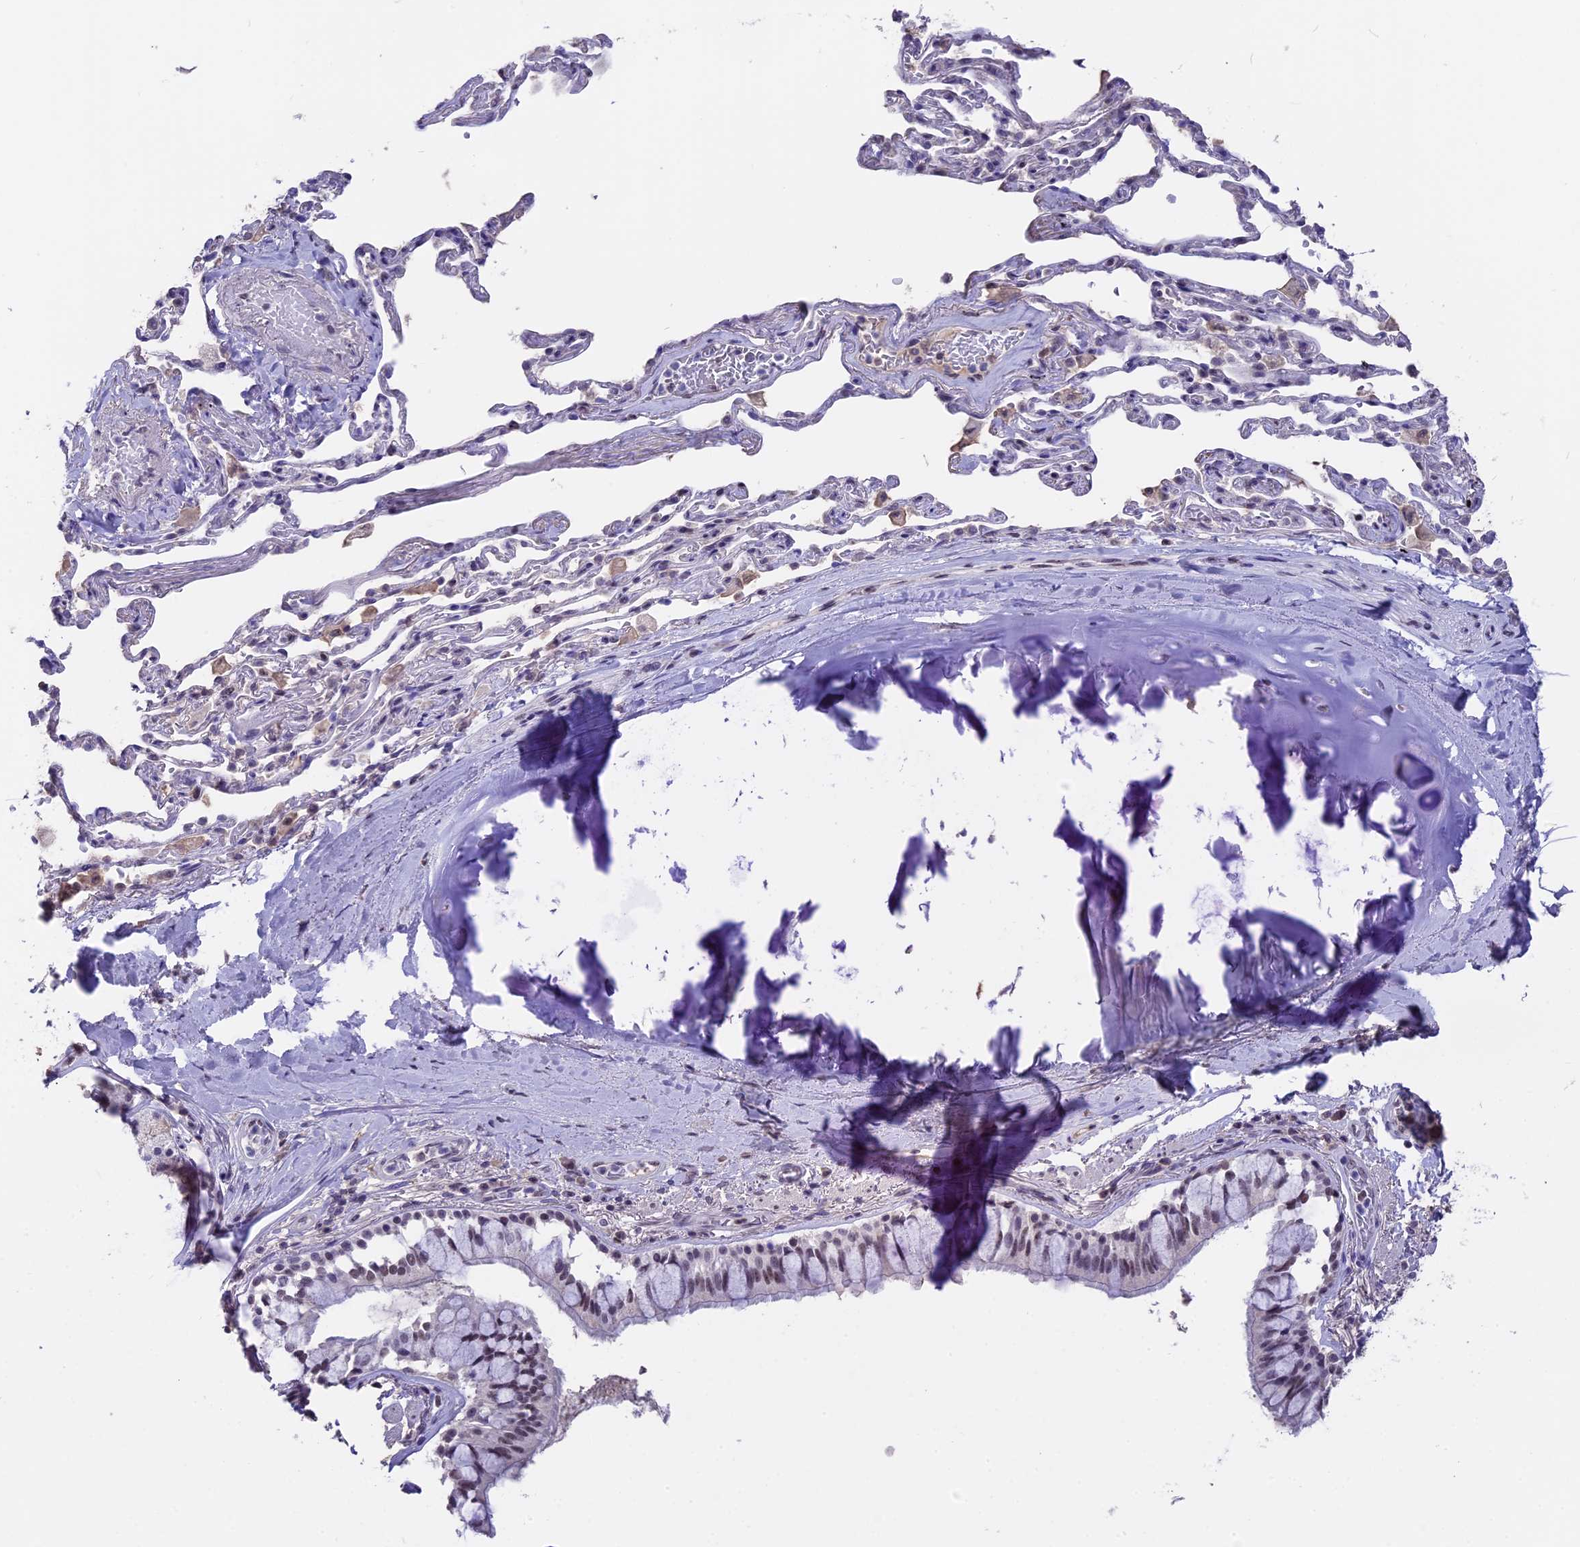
{"staining": {"intensity": "weak", "quantity": ">75%", "location": "nuclear"}, "tissue": "bronchus", "cell_type": "Respiratory epithelial cells", "image_type": "normal", "snomed": [{"axis": "morphology", "description": "Normal tissue, NOS"}, {"axis": "topography", "description": "Cartilage tissue"}], "caption": "The micrograph exhibits staining of unremarkable bronchus, revealing weak nuclear protein positivity (brown color) within respiratory epithelial cells. The protein of interest is shown in brown color, while the nuclei are stained blue.", "gene": "SETD2", "patient": {"sex": "male", "age": 63}}